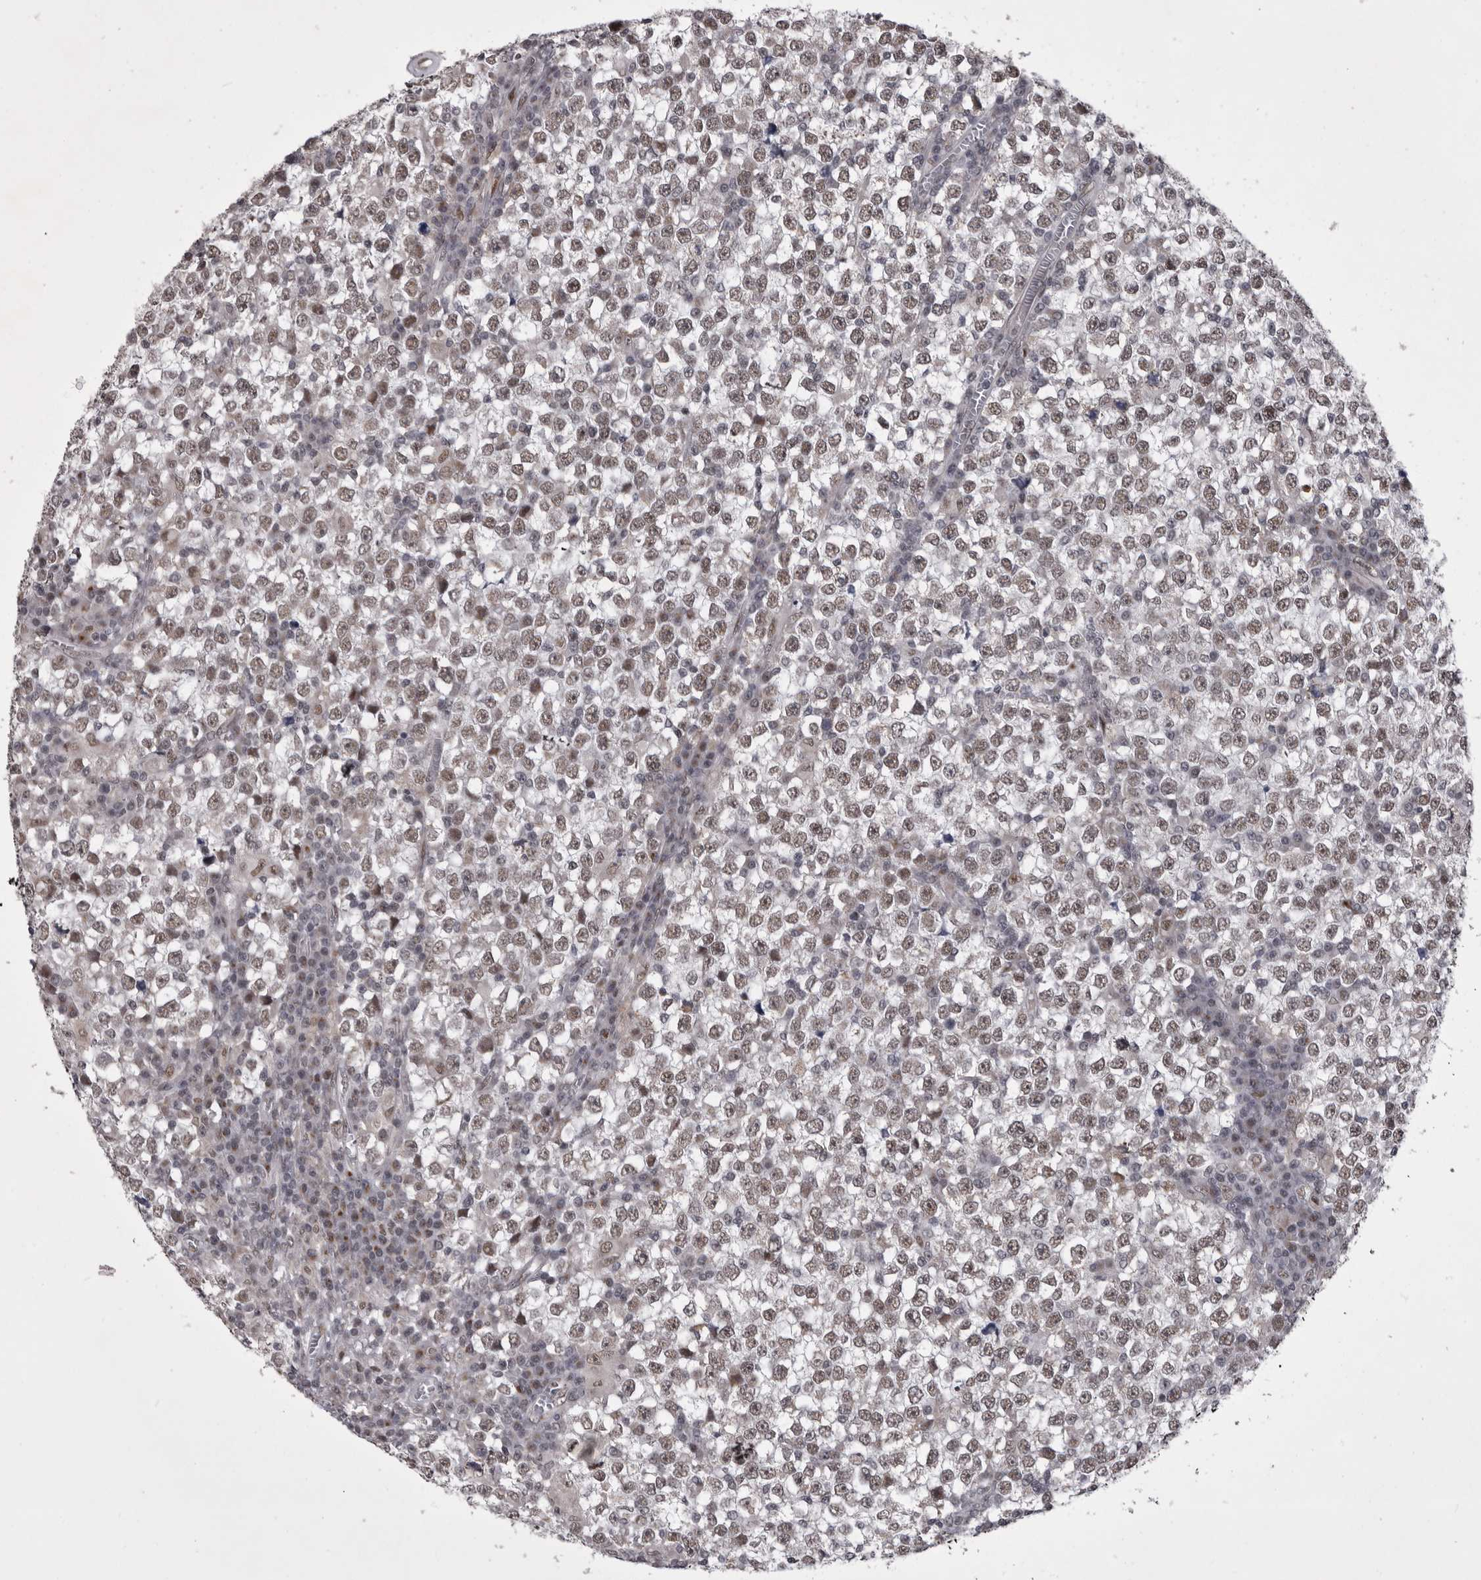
{"staining": {"intensity": "weak", "quantity": ">75%", "location": "nuclear"}, "tissue": "testis cancer", "cell_type": "Tumor cells", "image_type": "cancer", "snomed": [{"axis": "morphology", "description": "Seminoma, NOS"}, {"axis": "topography", "description": "Testis"}], "caption": "Immunohistochemistry (IHC) (DAB (3,3'-diaminobenzidine)) staining of testis seminoma reveals weak nuclear protein expression in approximately >75% of tumor cells.", "gene": "PRPF3", "patient": {"sex": "male", "age": 65}}